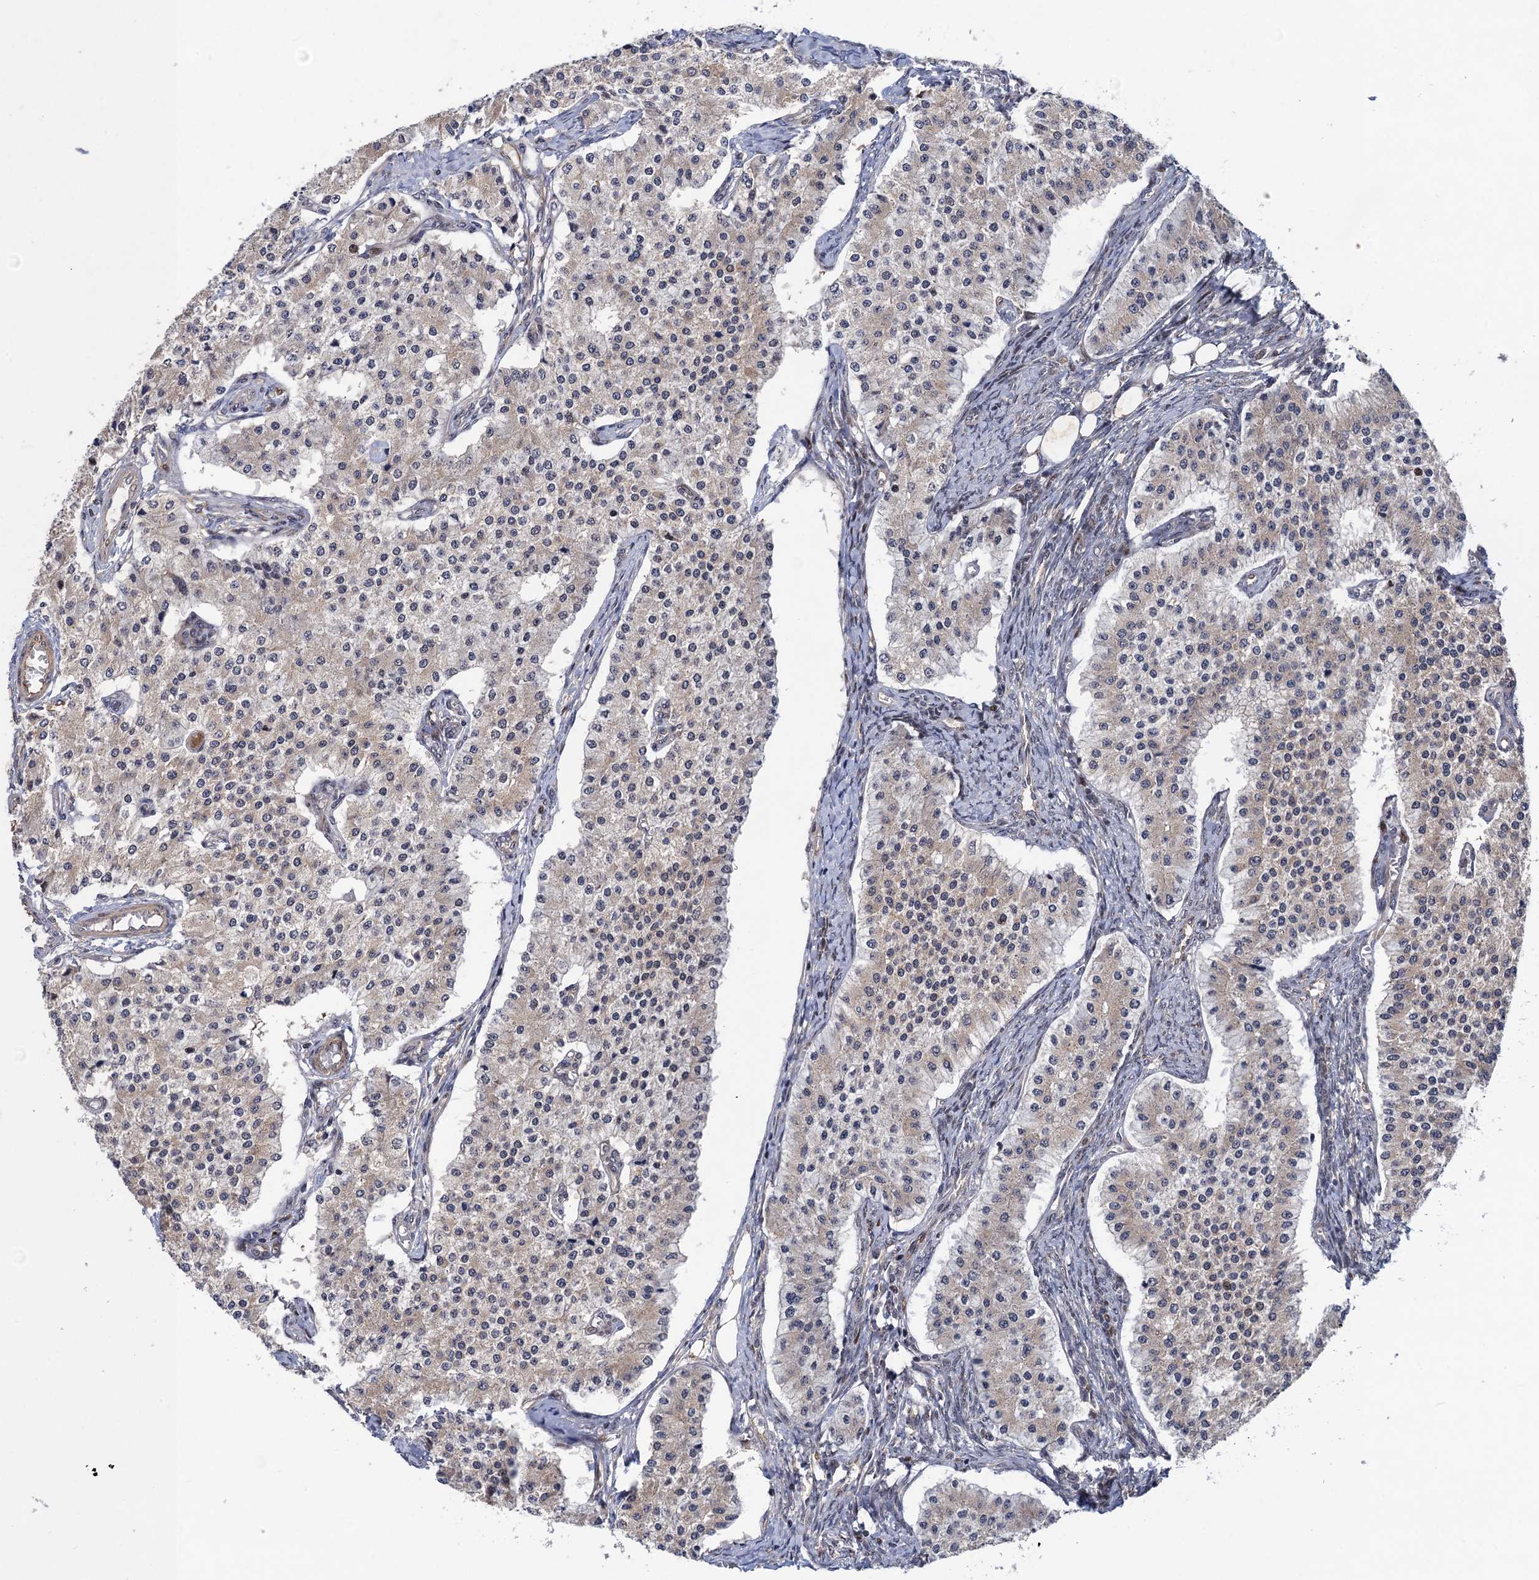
{"staining": {"intensity": "weak", "quantity": "25%-75%", "location": "cytoplasmic/membranous"}, "tissue": "carcinoid", "cell_type": "Tumor cells", "image_type": "cancer", "snomed": [{"axis": "morphology", "description": "Carcinoid, malignant, NOS"}, {"axis": "topography", "description": "Colon"}], "caption": "Immunohistochemistry (IHC) histopathology image of carcinoid (malignant) stained for a protein (brown), which exhibits low levels of weak cytoplasmic/membranous expression in approximately 25%-75% of tumor cells.", "gene": "NEK8", "patient": {"sex": "female", "age": 52}}